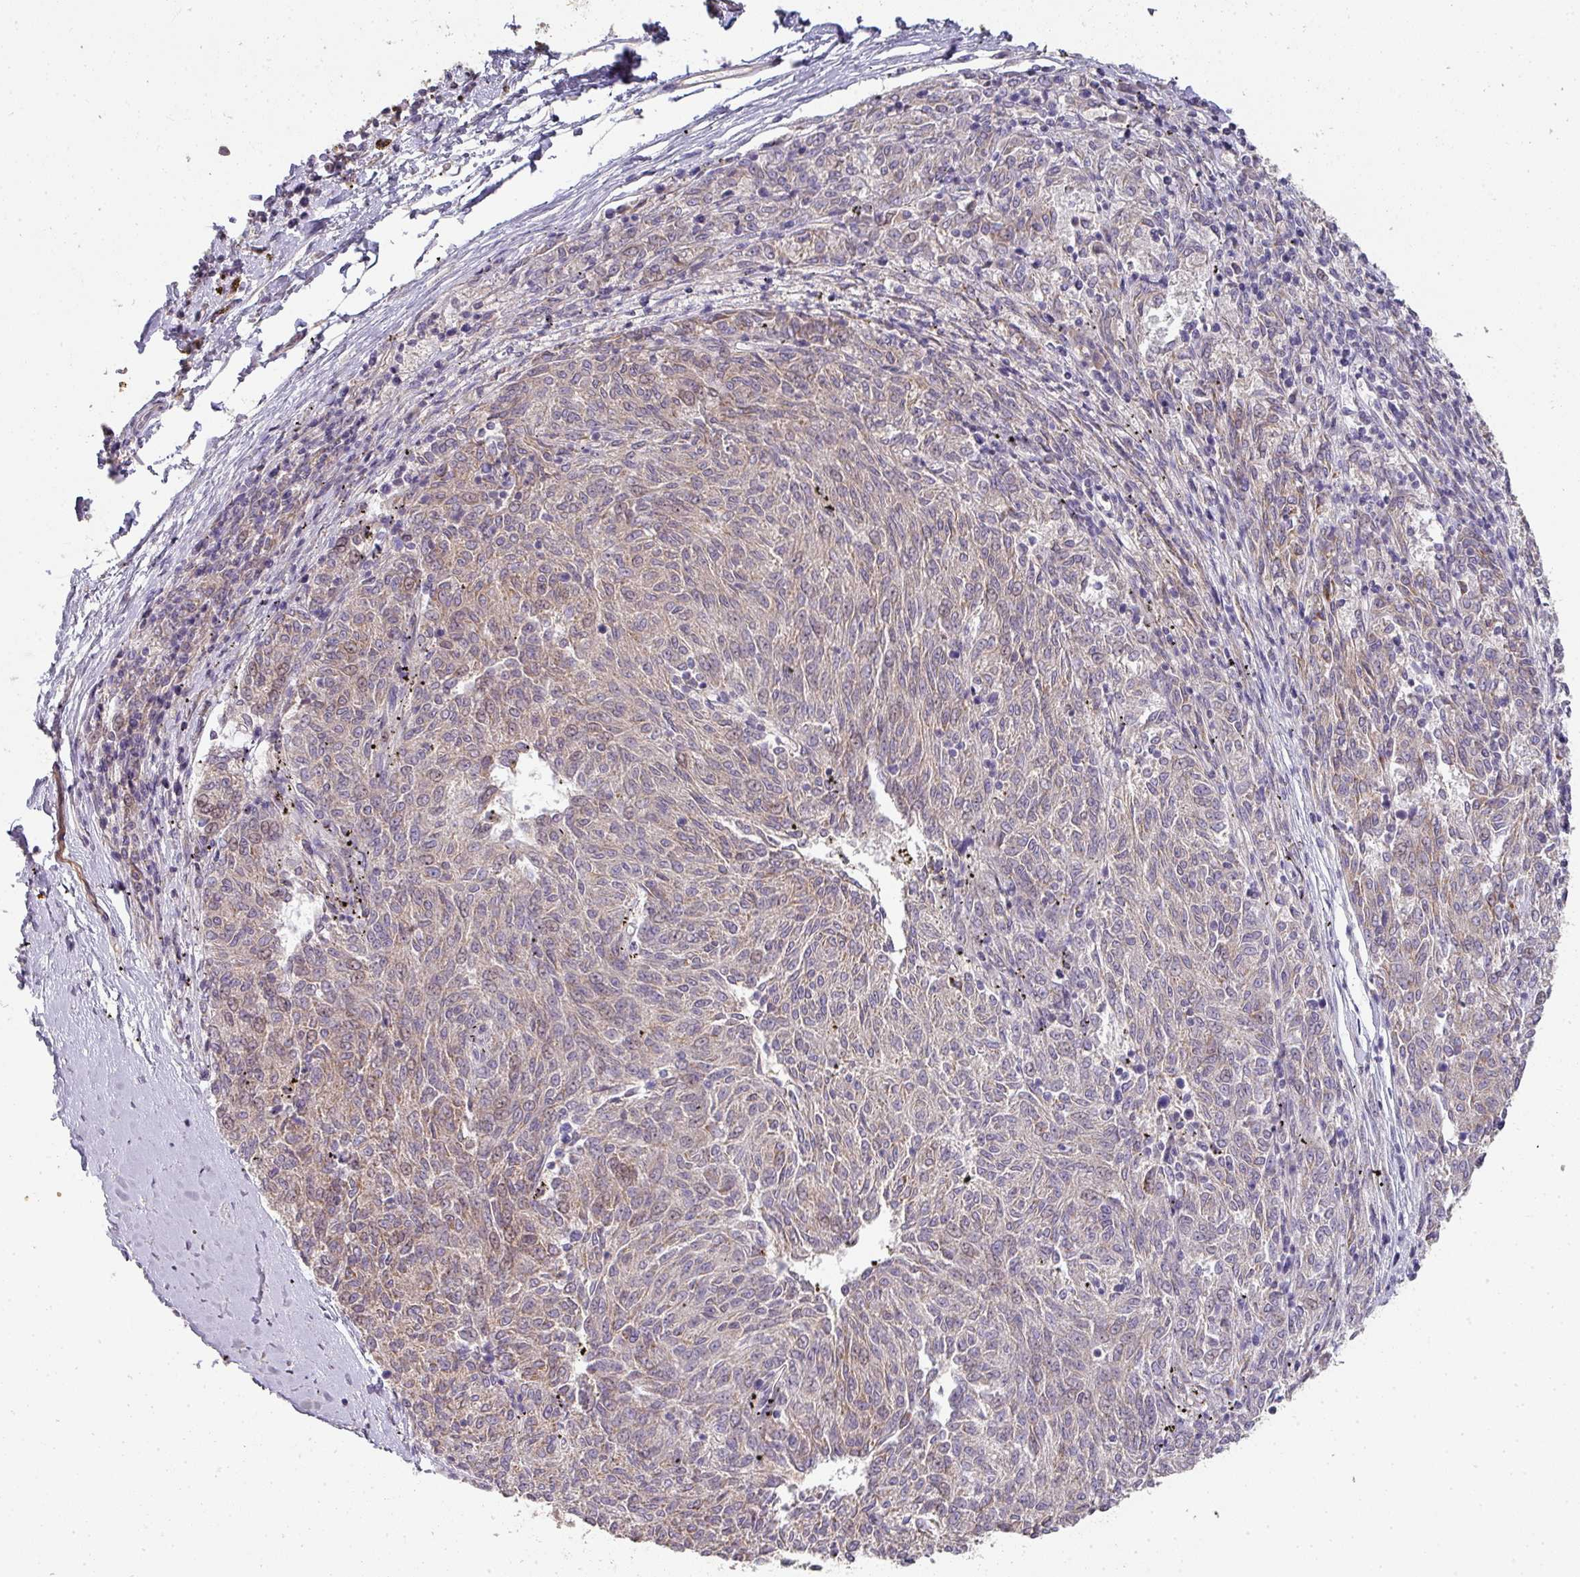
{"staining": {"intensity": "negative", "quantity": "none", "location": "none"}, "tissue": "melanoma", "cell_type": "Tumor cells", "image_type": "cancer", "snomed": [{"axis": "morphology", "description": "Malignant melanoma, NOS"}, {"axis": "topography", "description": "Skin"}], "caption": "There is no significant staining in tumor cells of malignant melanoma. (DAB immunohistochemistry visualized using brightfield microscopy, high magnification).", "gene": "PCDH1", "patient": {"sex": "female", "age": 72}}